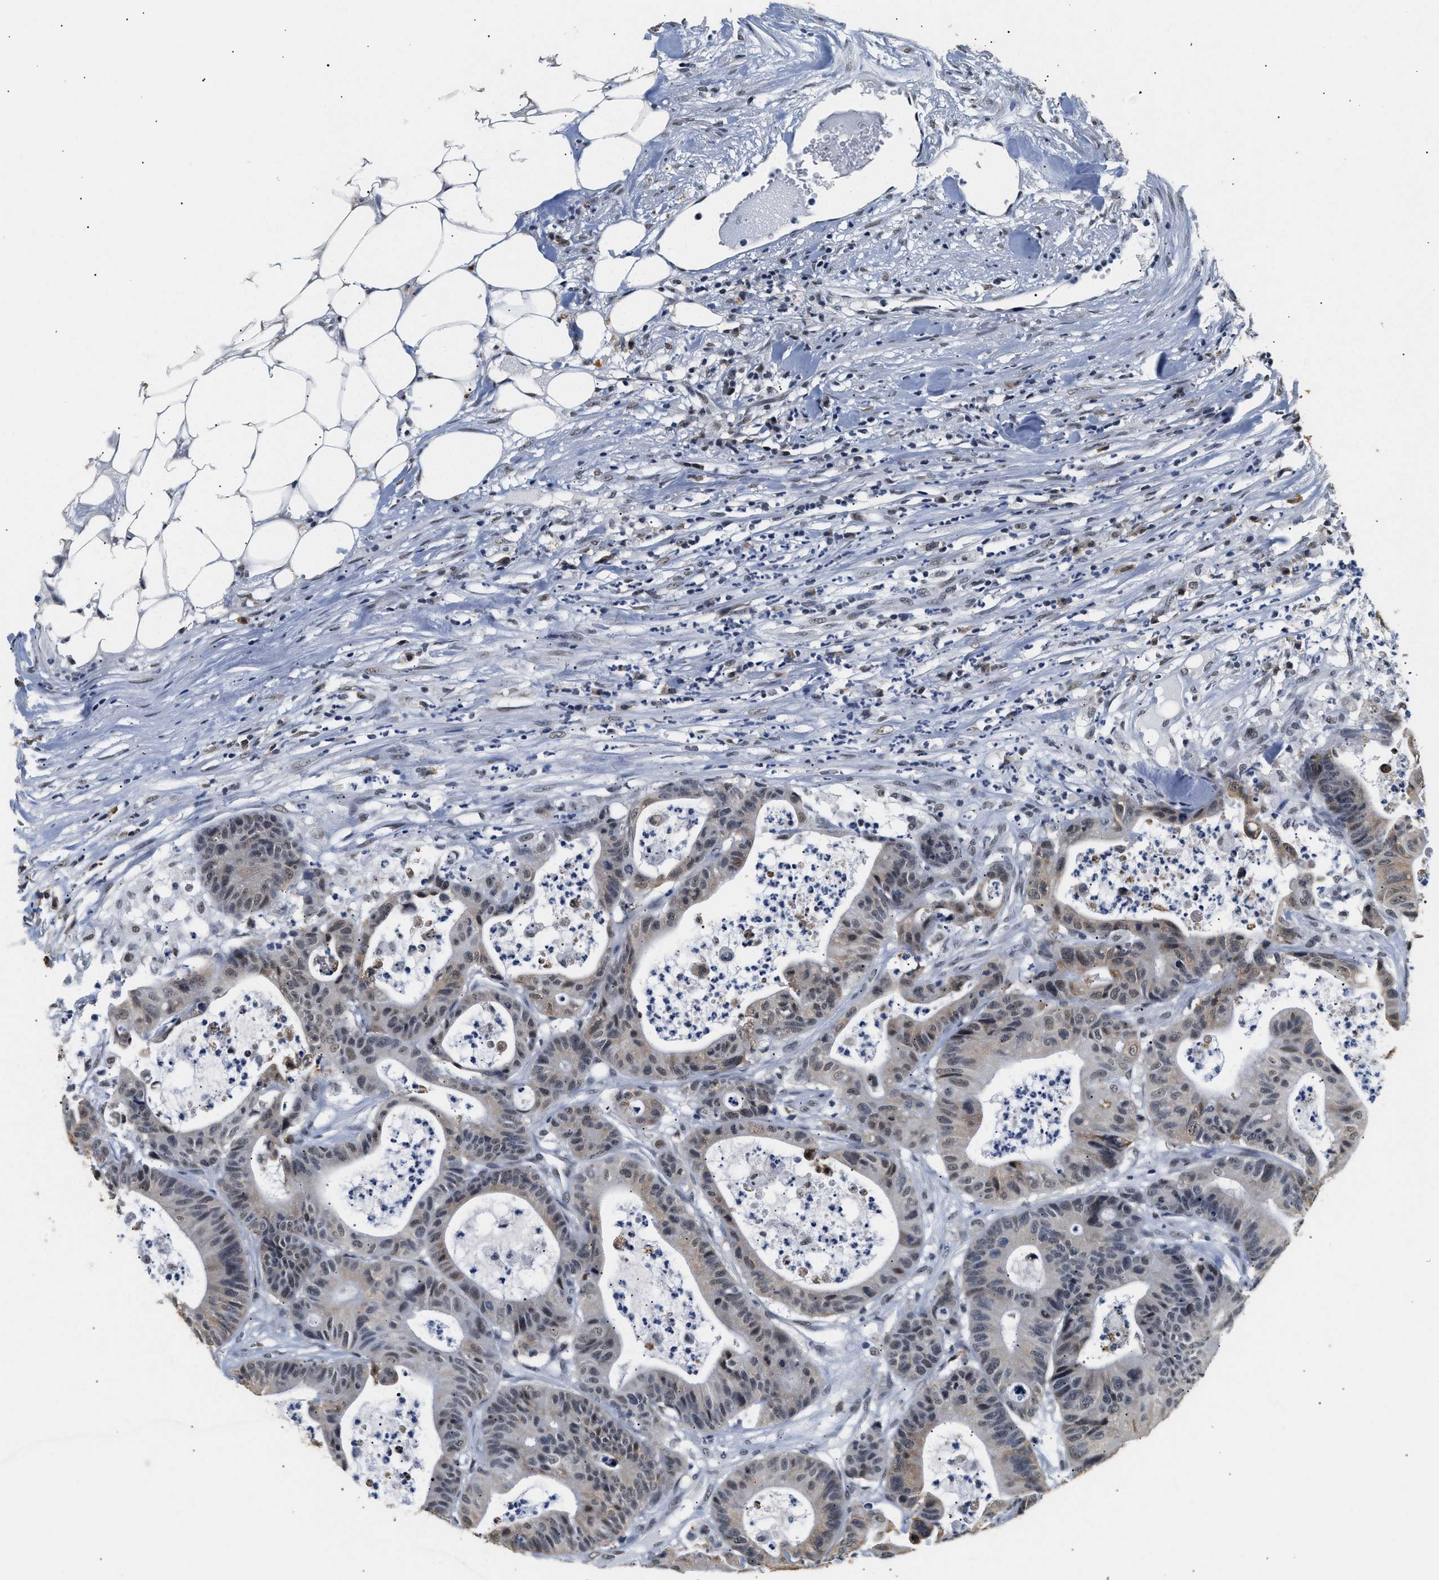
{"staining": {"intensity": "weak", "quantity": "25%-75%", "location": "cytoplasmic/membranous"}, "tissue": "colorectal cancer", "cell_type": "Tumor cells", "image_type": "cancer", "snomed": [{"axis": "morphology", "description": "Adenocarcinoma, NOS"}, {"axis": "topography", "description": "Colon"}], "caption": "Colorectal adenocarcinoma stained with a brown dye displays weak cytoplasmic/membranous positive staining in approximately 25%-75% of tumor cells.", "gene": "THOC1", "patient": {"sex": "female", "age": 84}}